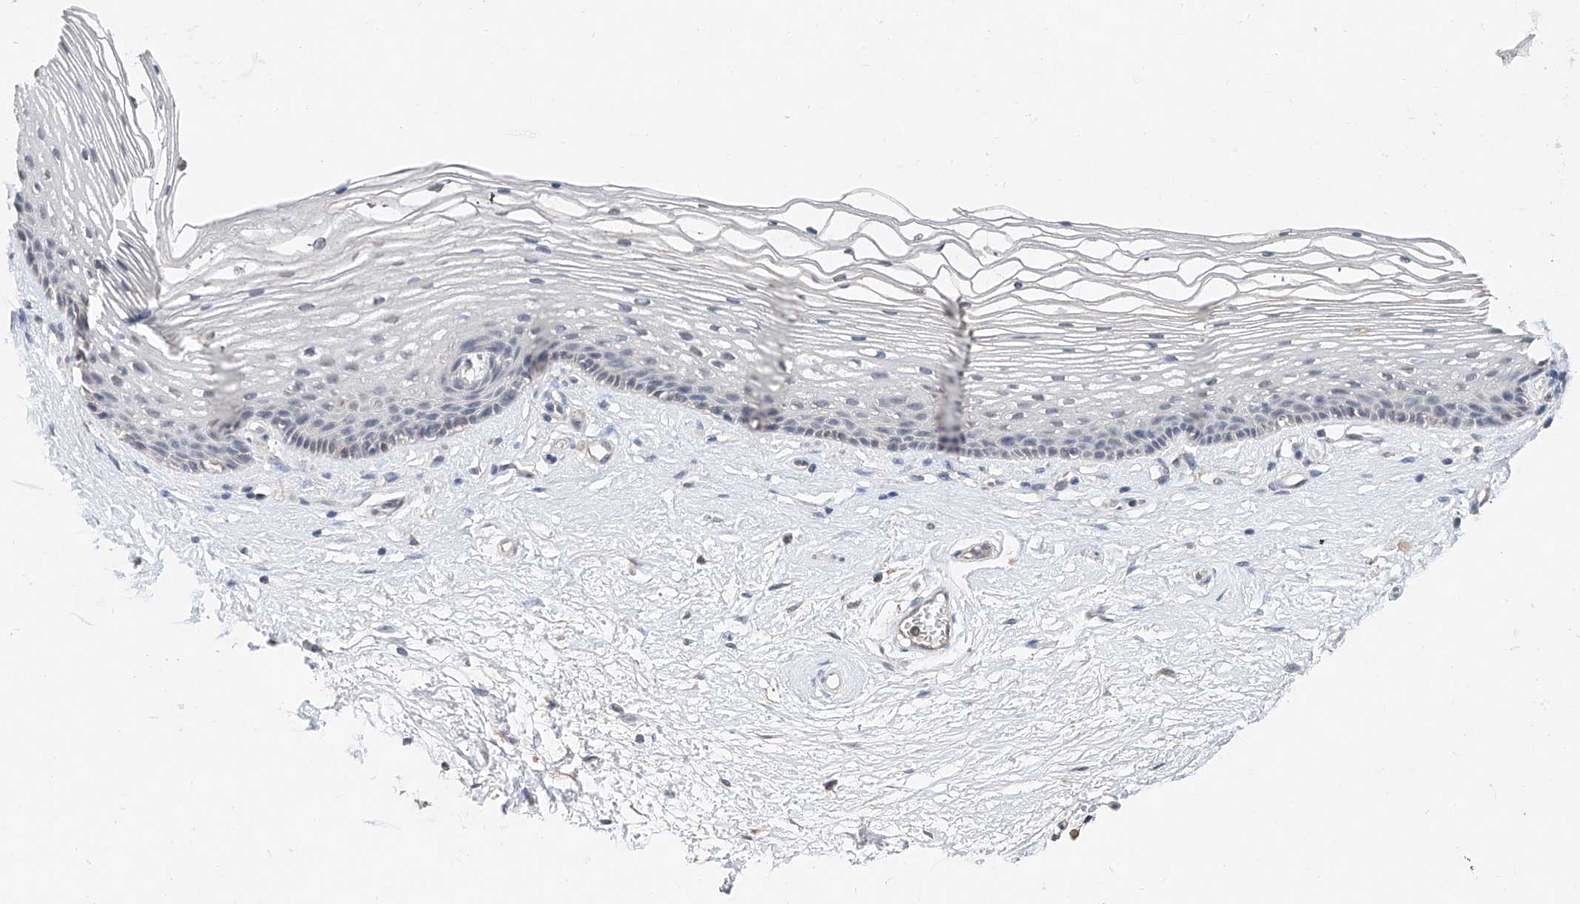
{"staining": {"intensity": "negative", "quantity": "none", "location": "none"}, "tissue": "vagina", "cell_type": "Squamous epithelial cells", "image_type": "normal", "snomed": [{"axis": "morphology", "description": "Normal tissue, NOS"}, {"axis": "topography", "description": "Vagina"}], "caption": "DAB immunohistochemical staining of benign human vagina exhibits no significant expression in squamous epithelial cells. (Stains: DAB (3,3'-diaminobenzidine) IHC with hematoxylin counter stain, Microscopy: brightfield microscopy at high magnification).", "gene": "FUCA2", "patient": {"sex": "female", "age": 46}}